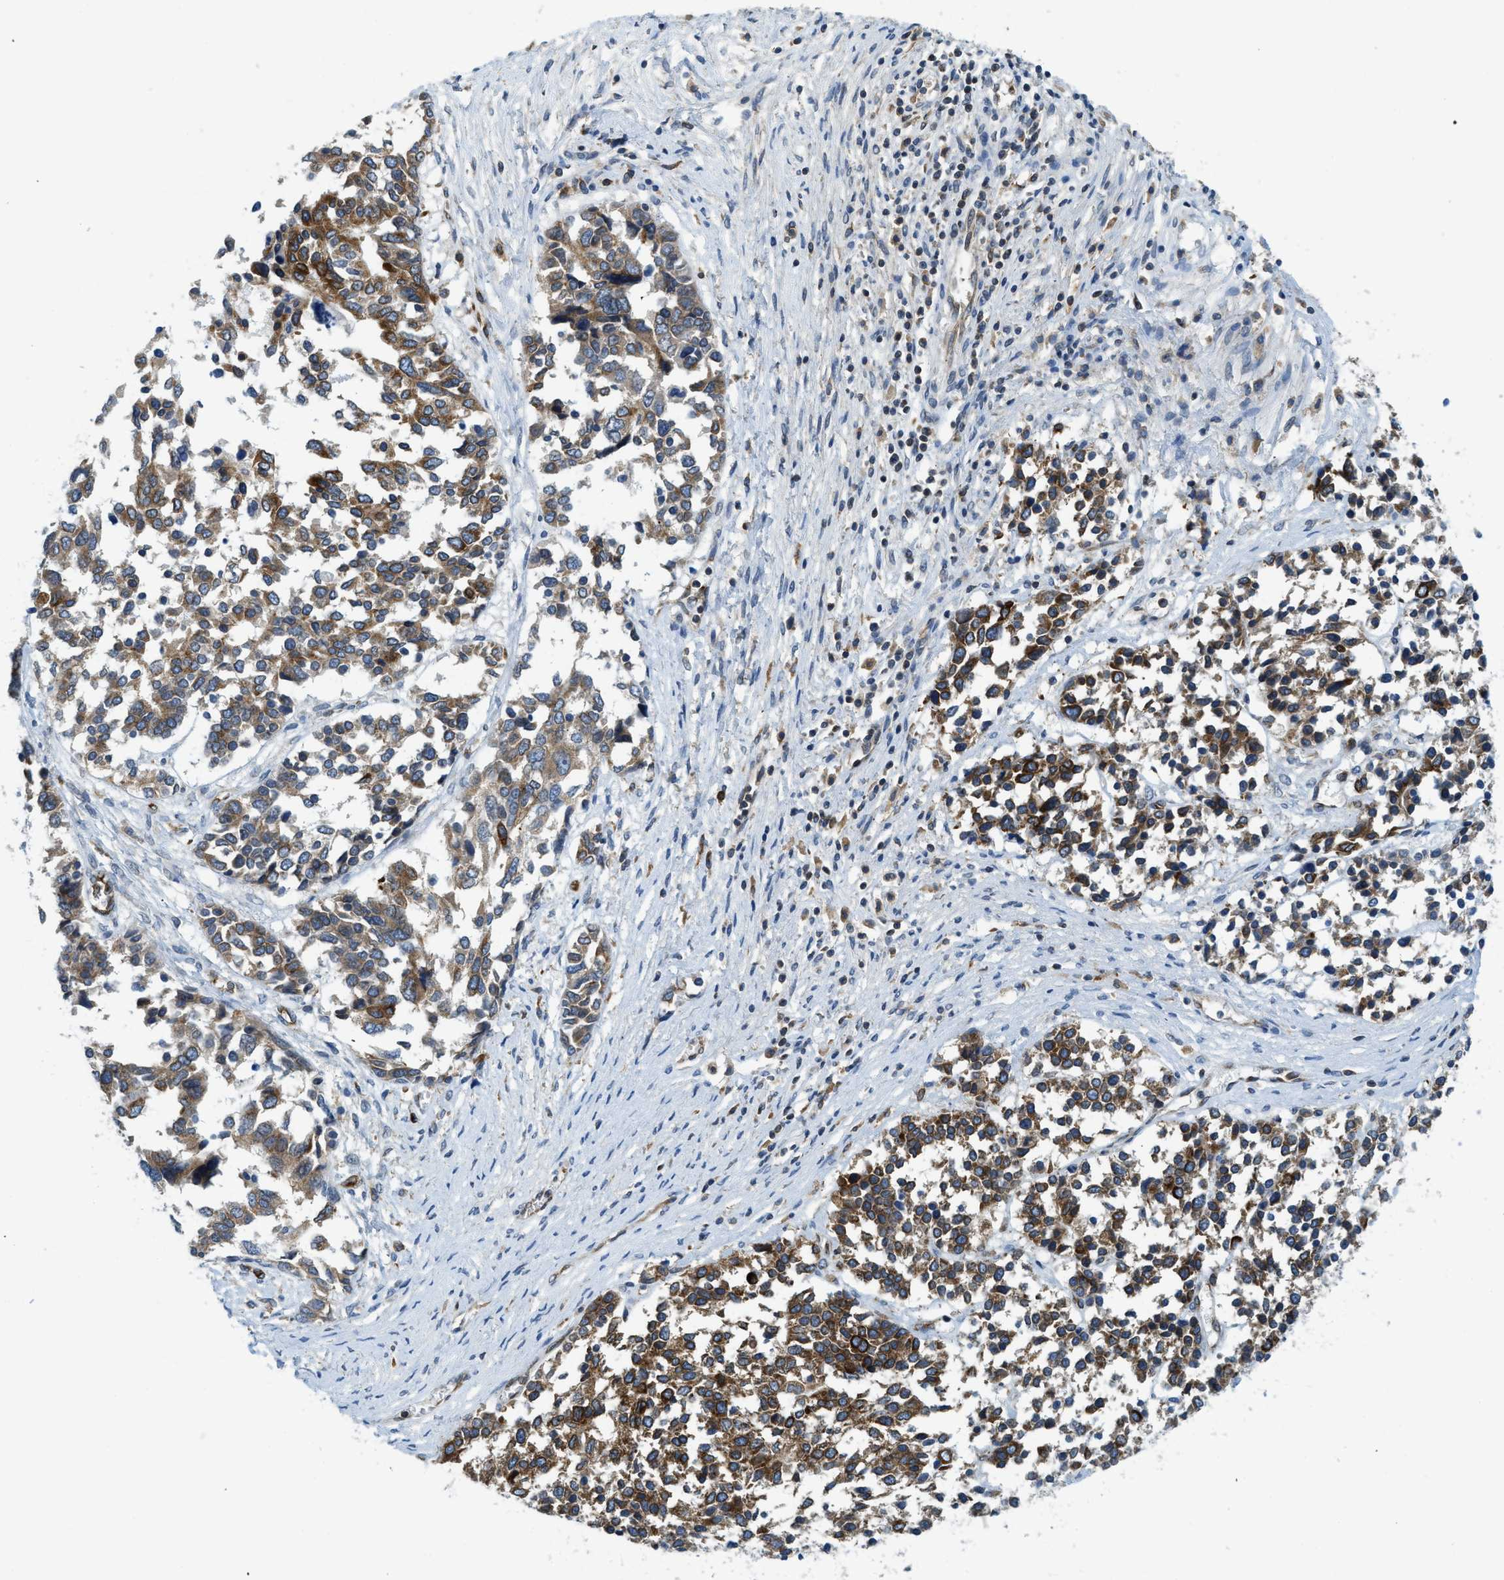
{"staining": {"intensity": "moderate", "quantity": "25%-75%", "location": "cytoplasmic/membranous"}, "tissue": "ovarian cancer", "cell_type": "Tumor cells", "image_type": "cancer", "snomed": [{"axis": "morphology", "description": "Cystadenocarcinoma, serous, NOS"}, {"axis": "topography", "description": "Ovary"}], "caption": "Serous cystadenocarcinoma (ovarian) was stained to show a protein in brown. There is medium levels of moderate cytoplasmic/membranous positivity in about 25%-75% of tumor cells.", "gene": "BCAP31", "patient": {"sex": "female", "age": 44}}